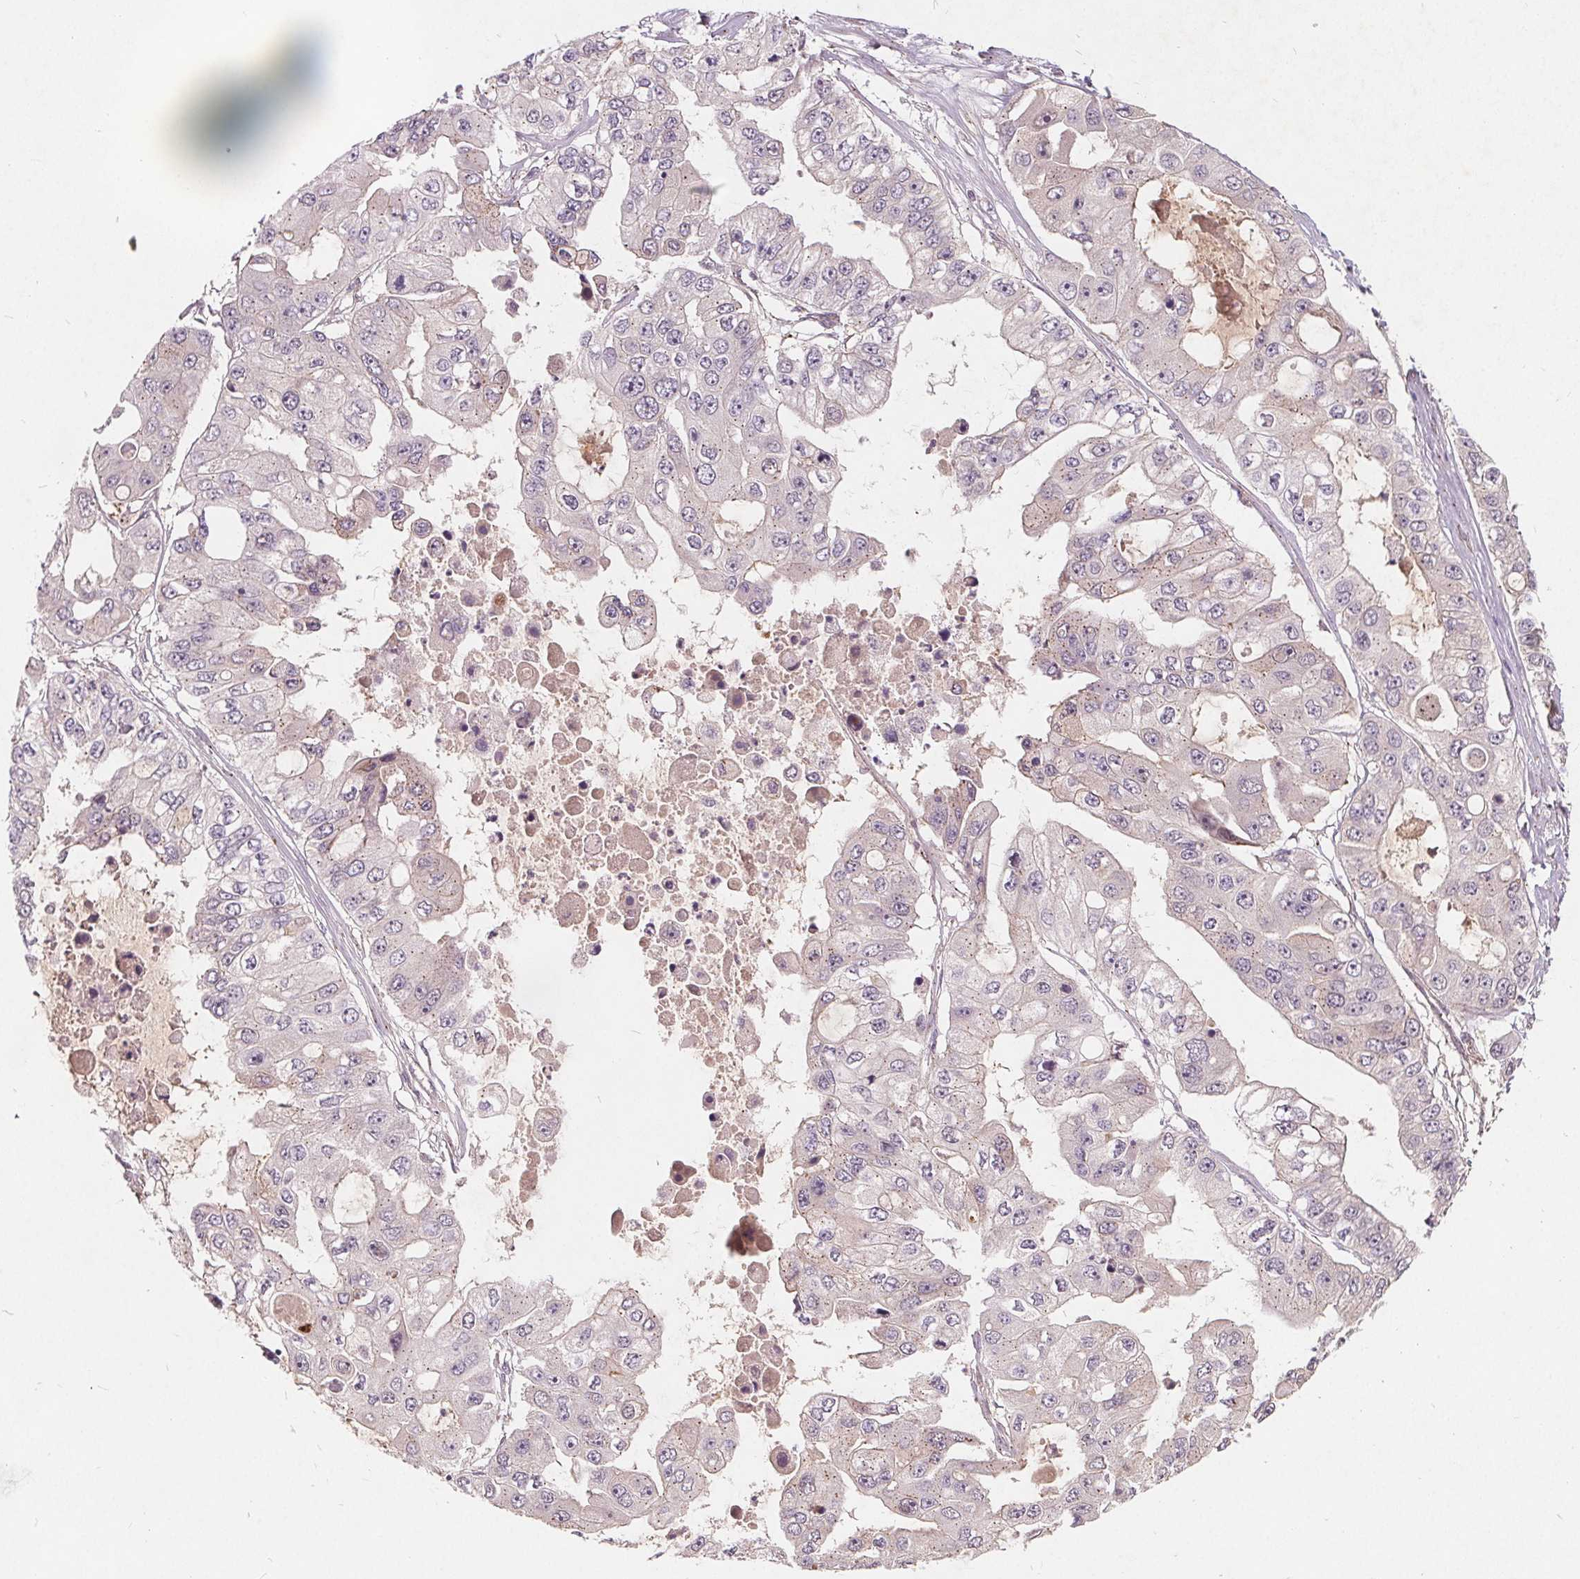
{"staining": {"intensity": "negative", "quantity": "none", "location": "none"}, "tissue": "ovarian cancer", "cell_type": "Tumor cells", "image_type": "cancer", "snomed": [{"axis": "morphology", "description": "Cystadenocarcinoma, serous, NOS"}, {"axis": "topography", "description": "Ovary"}], "caption": "High magnification brightfield microscopy of serous cystadenocarcinoma (ovarian) stained with DAB (3,3'-diaminobenzidine) (brown) and counterstained with hematoxylin (blue): tumor cells show no significant positivity.", "gene": "CSNK1G2", "patient": {"sex": "female", "age": 56}}